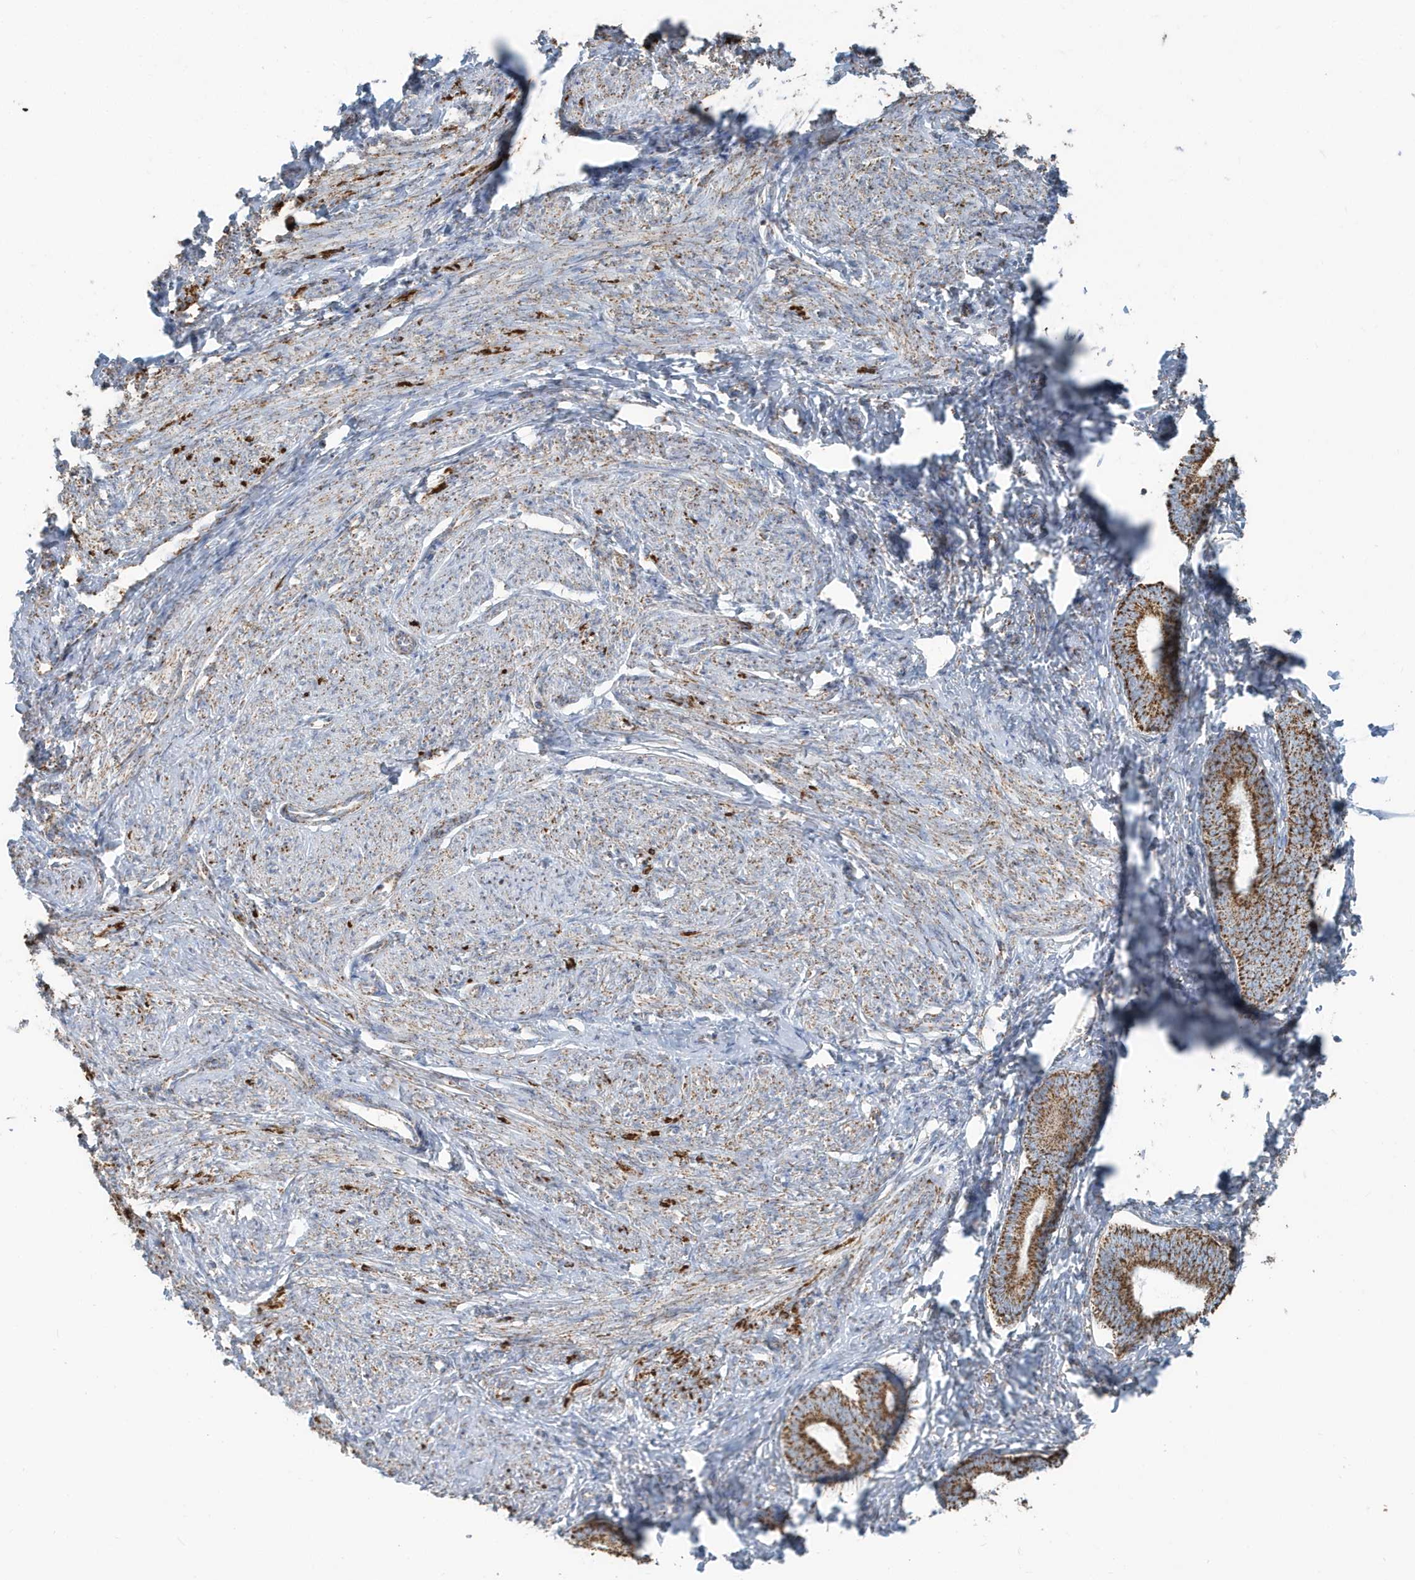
{"staining": {"intensity": "moderate", "quantity": "<25%", "location": "cytoplasmic/membranous"}, "tissue": "endometrium", "cell_type": "Cells in endometrial stroma", "image_type": "normal", "snomed": [{"axis": "morphology", "description": "Normal tissue, NOS"}, {"axis": "topography", "description": "Endometrium"}], "caption": "DAB (3,3'-diaminobenzidine) immunohistochemical staining of unremarkable human endometrium displays moderate cytoplasmic/membranous protein staining in approximately <25% of cells in endometrial stroma. The staining was performed using DAB, with brown indicating positive protein expression. Nuclei are stained blue with hematoxylin.", "gene": "RAB11FIP3", "patient": {"sex": "female", "age": 72}}